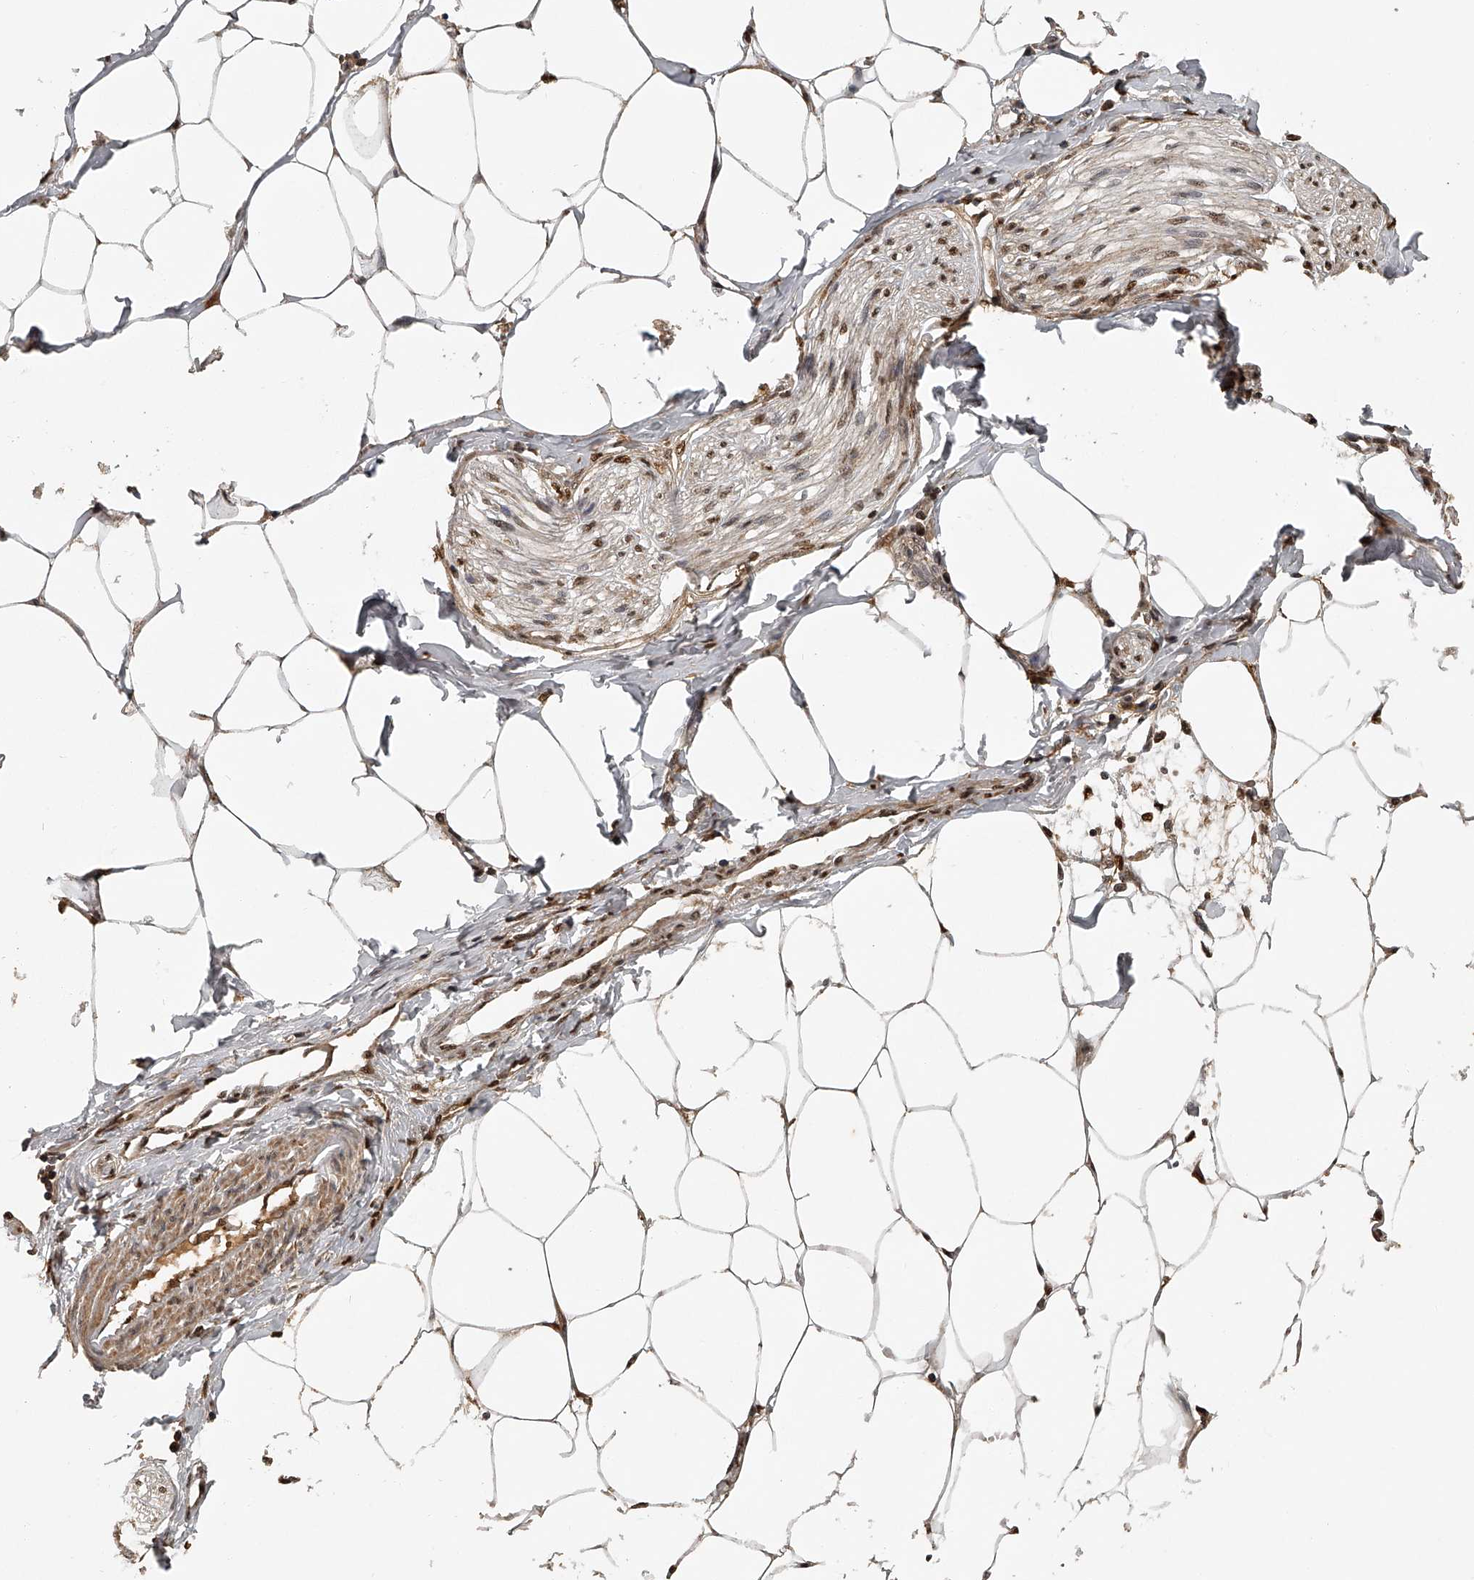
{"staining": {"intensity": "moderate", "quantity": ">75%", "location": "cytoplasmic/membranous,nuclear"}, "tissue": "adipose tissue", "cell_type": "Adipocytes", "image_type": "normal", "snomed": [{"axis": "morphology", "description": "Normal tissue, NOS"}, {"axis": "morphology", "description": "Adenocarcinoma, NOS"}, {"axis": "topography", "description": "Colon"}, {"axis": "topography", "description": "Peripheral nerve tissue"}], "caption": "The image displays immunohistochemical staining of unremarkable adipose tissue. There is moderate cytoplasmic/membranous,nuclear expression is seen in about >75% of adipocytes. (DAB IHC, brown staining for protein, blue staining for nuclei).", "gene": "PLEKHG1", "patient": {"sex": "male", "age": 14}}